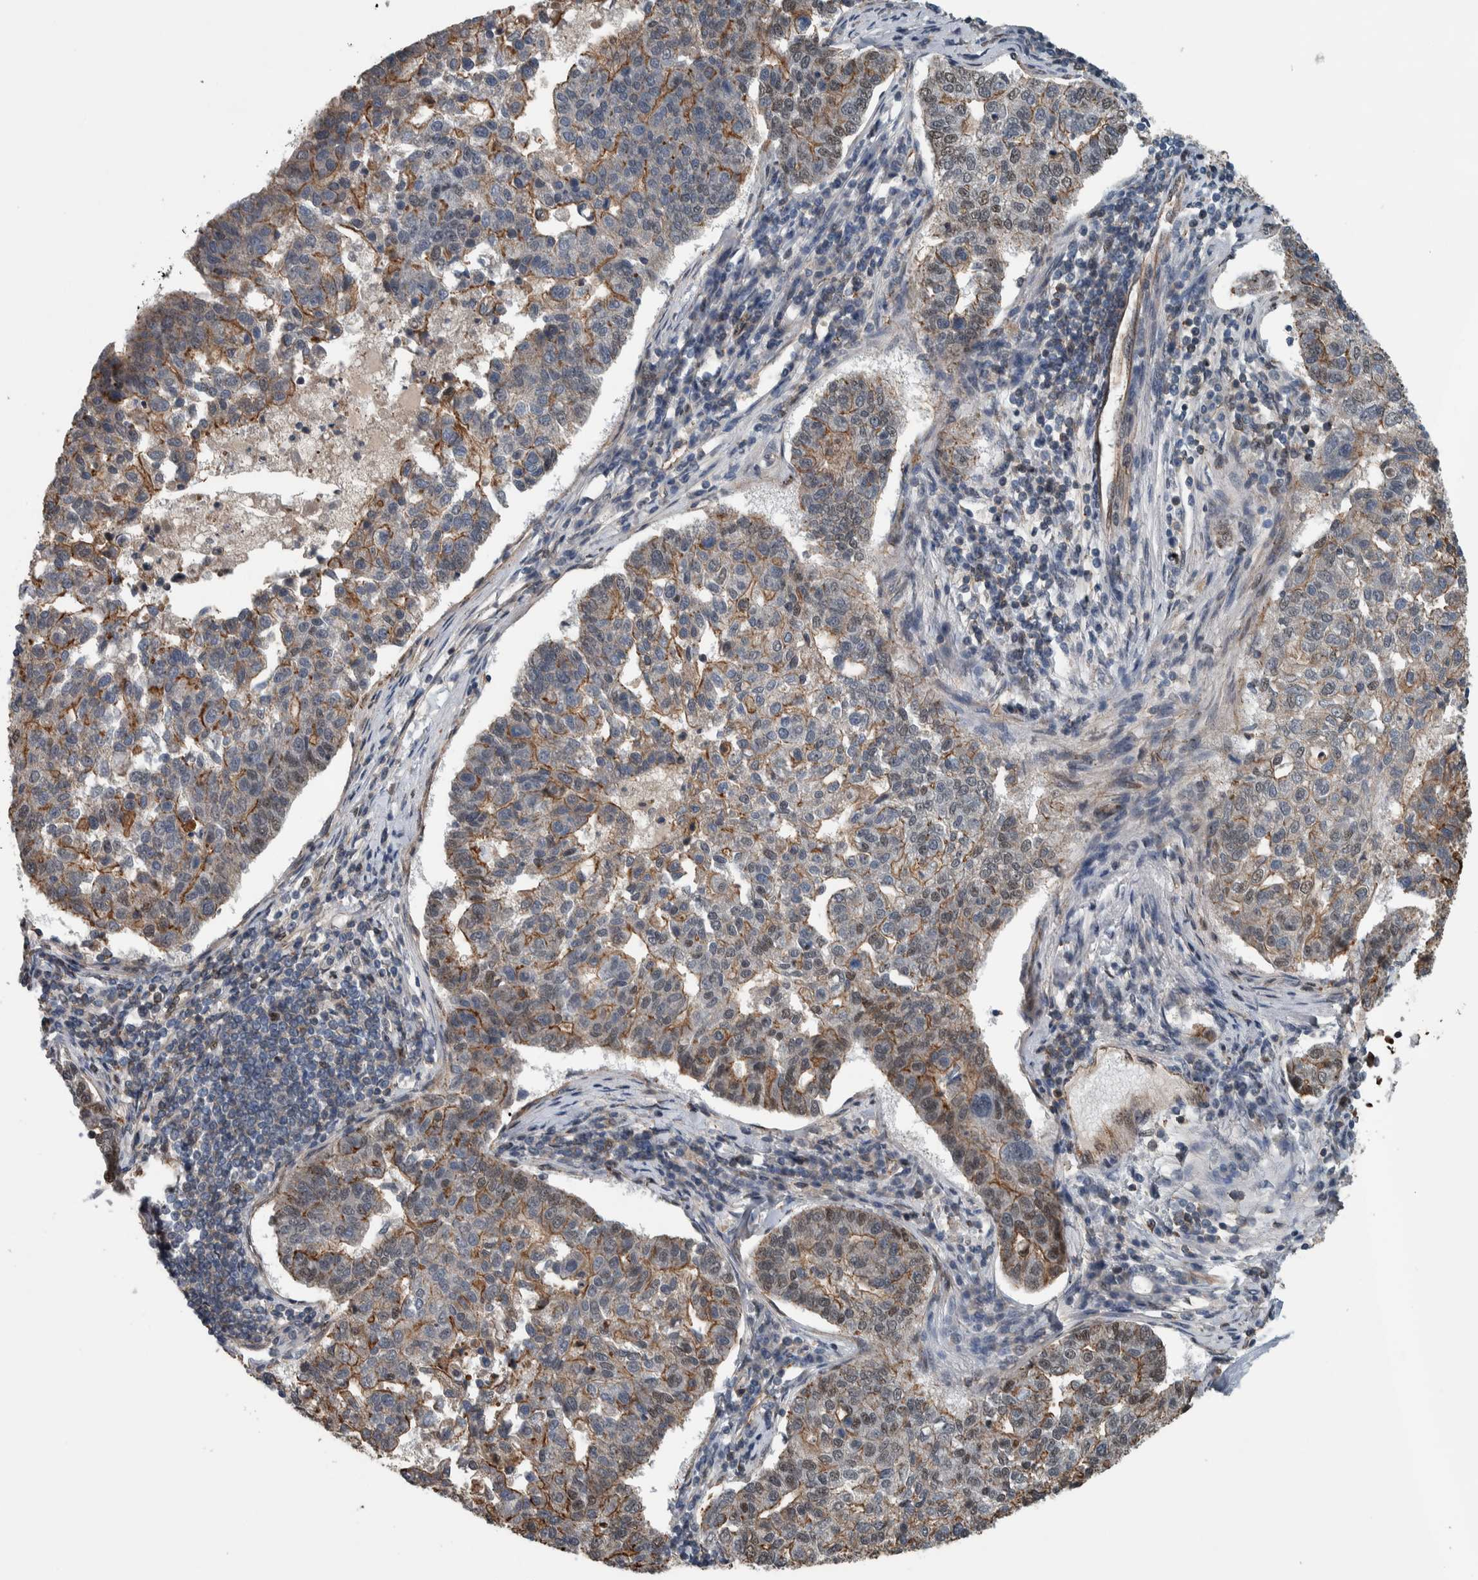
{"staining": {"intensity": "moderate", "quantity": "25%-75%", "location": "cytoplasmic/membranous"}, "tissue": "pancreatic cancer", "cell_type": "Tumor cells", "image_type": "cancer", "snomed": [{"axis": "morphology", "description": "Adenocarcinoma, NOS"}, {"axis": "topography", "description": "Pancreas"}], "caption": "Tumor cells reveal moderate cytoplasmic/membranous expression in approximately 25%-75% of cells in adenocarcinoma (pancreatic). (DAB (3,3'-diaminobenzidine) IHC, brown staining for protein, blue staining for nuclei).", "gene": "FAM135B", "patient": {"sex": "female", "age": 61}}